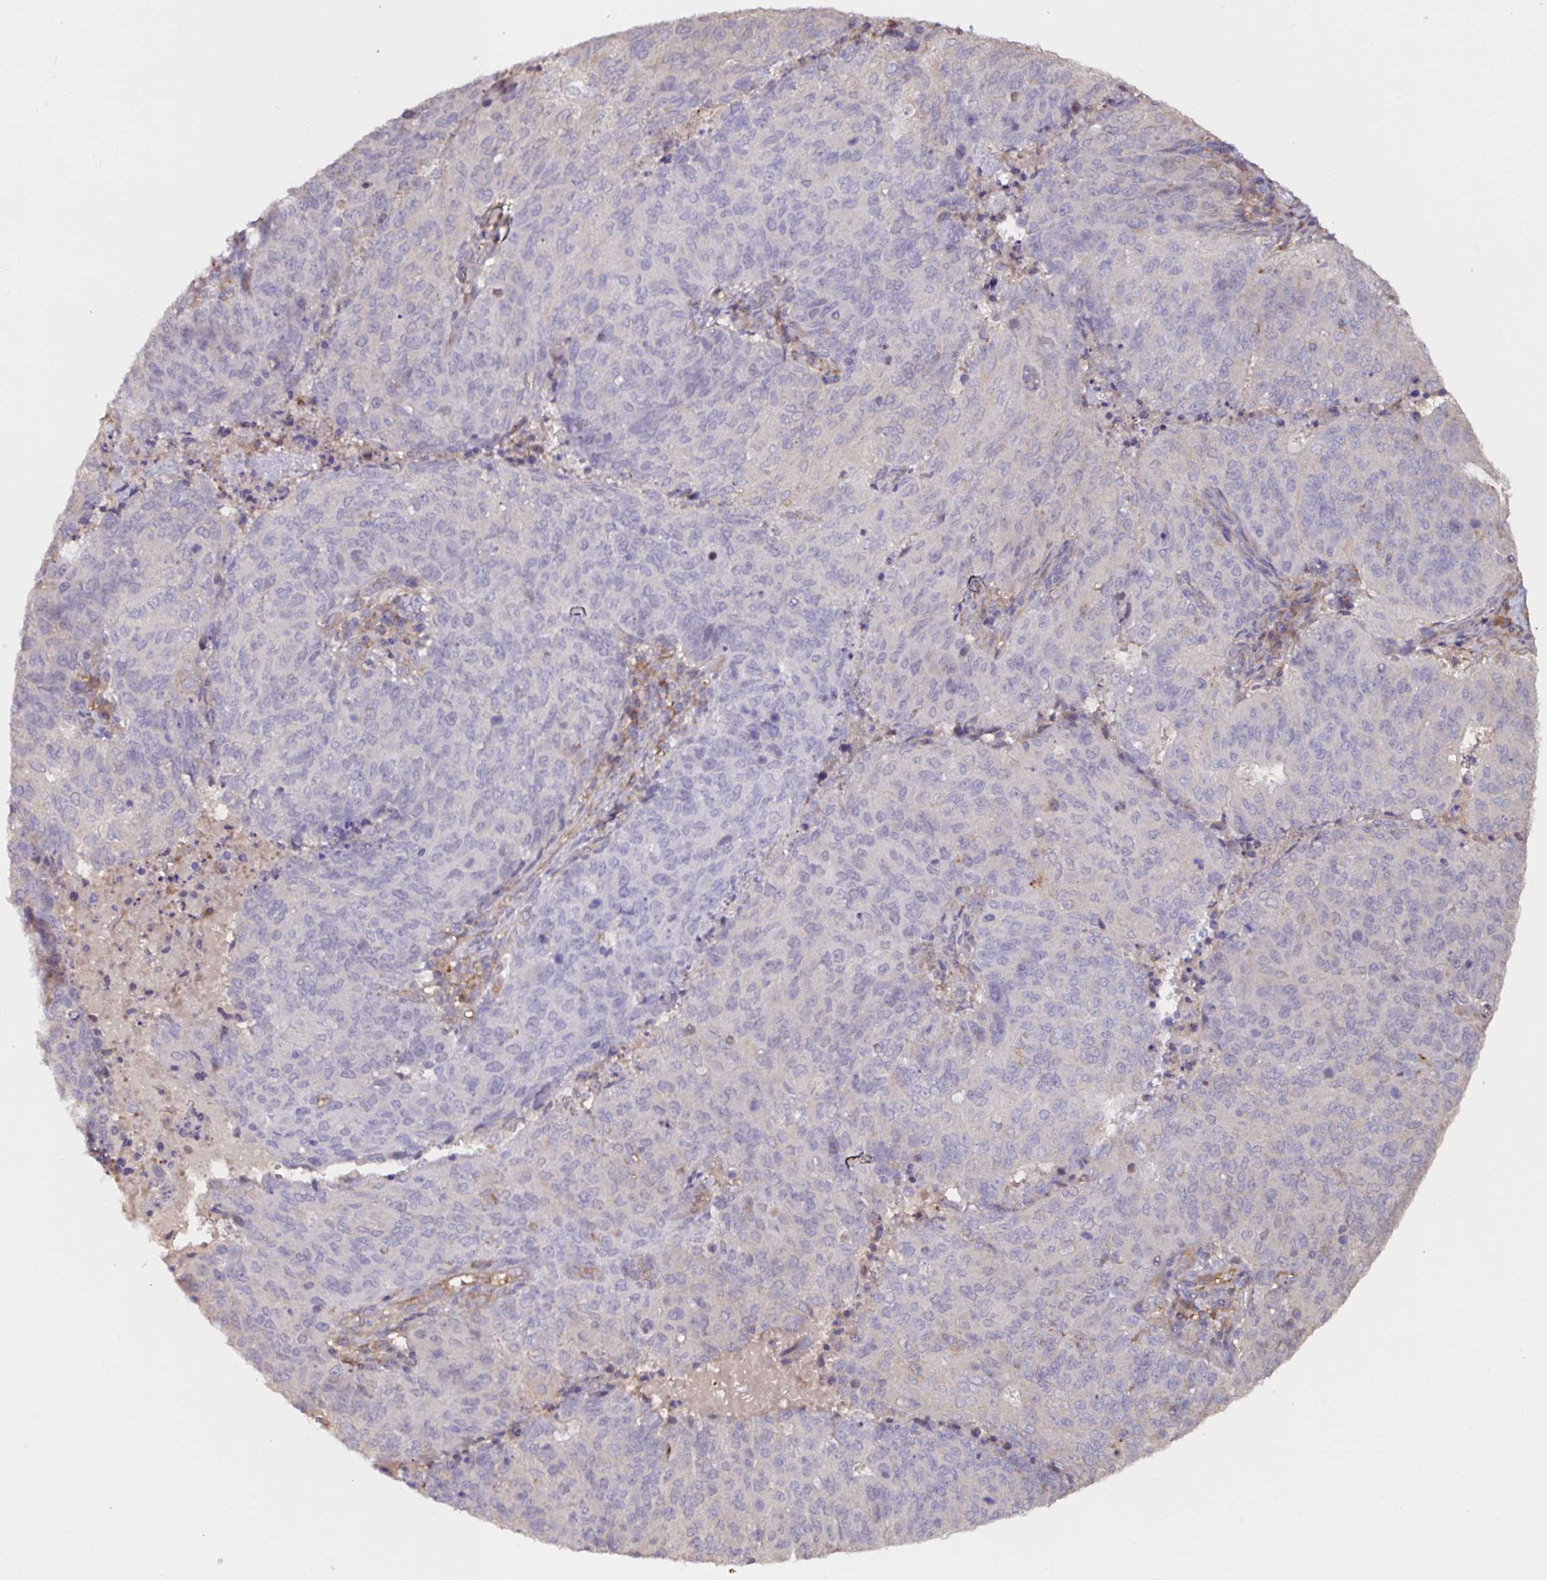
{"staining": {"intensity": "negative", "quantity": "none", "location": "none"}, "tissue": "endometrial cancer", "cell_type": "Tumor cells", "image_type": "cancer", "snomed": [{"axis": "morphology", "description": "Adenocarcinoma, NOS"}, {"axis": "topography", "description": "Endometrium"}], "caption": "A high-resolution histopathology image shows immunohistochemistry staining of endometrial adenocarcinoma, which shows no significant positivity in tumor cells.", "gene": "RSRP1", "patient": {"sex": "female", "age": 82}}